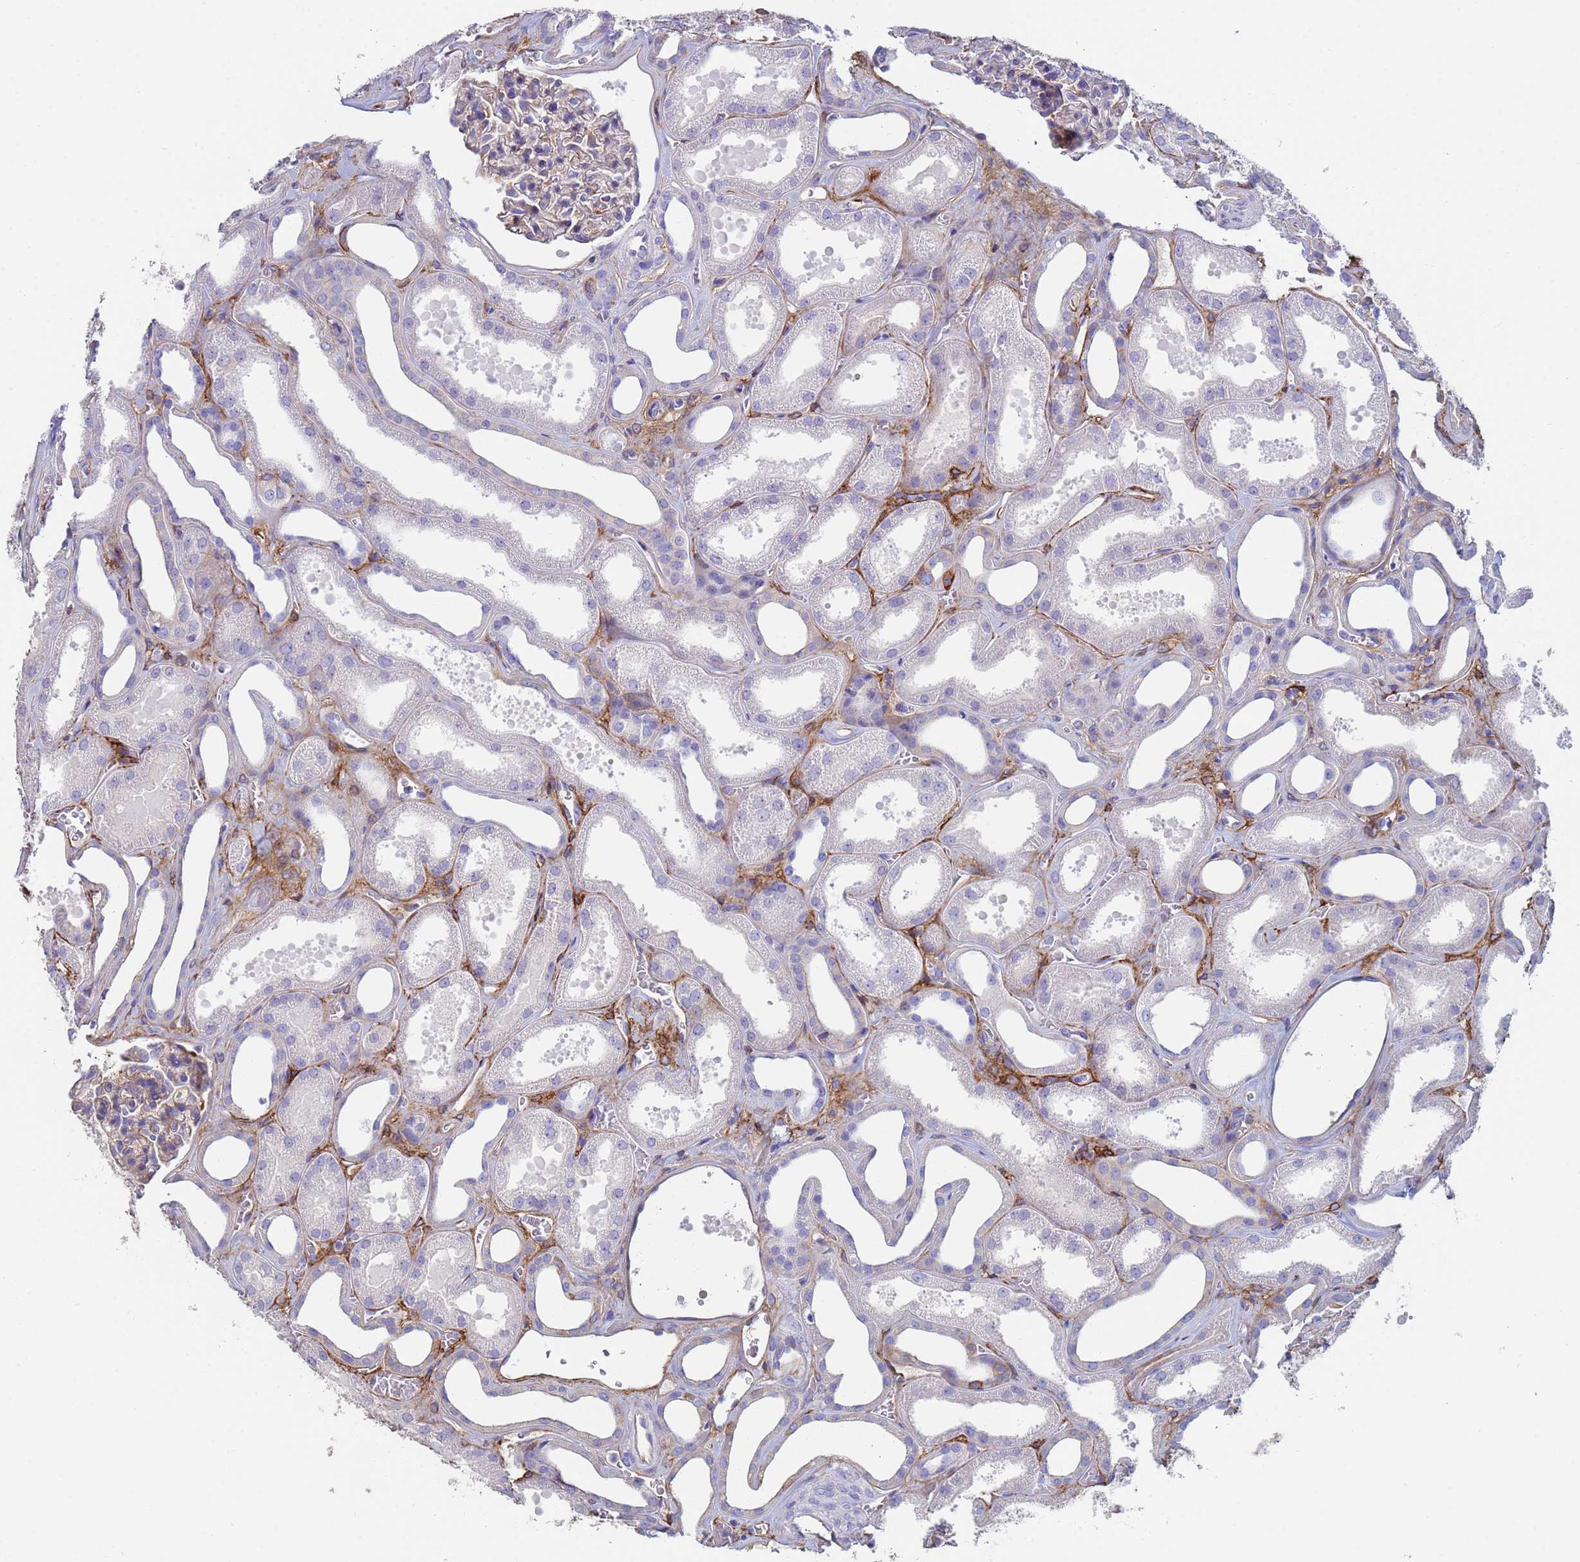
{"staining": {"intensity": "negative", "quantity": "none", "location": "none"}, "tissue": "kidney", "cell_type": "Cells in glomeruli", "image_type": "normal", "snomed": [{"axis": "morphology", "description": "Normal tissue, NOS"}, {"axis": "morphology", "description": "Adenocarcinoma, NOS"}, {"axis": "topography", "description": "Kidney"}], "caption": "IHC image of normal human kidney stained for a protein (brown), which shows no staining in cells in glomeruli.", "gene": "ABCA8", "patient": {"sex": "female", "age": 68}}